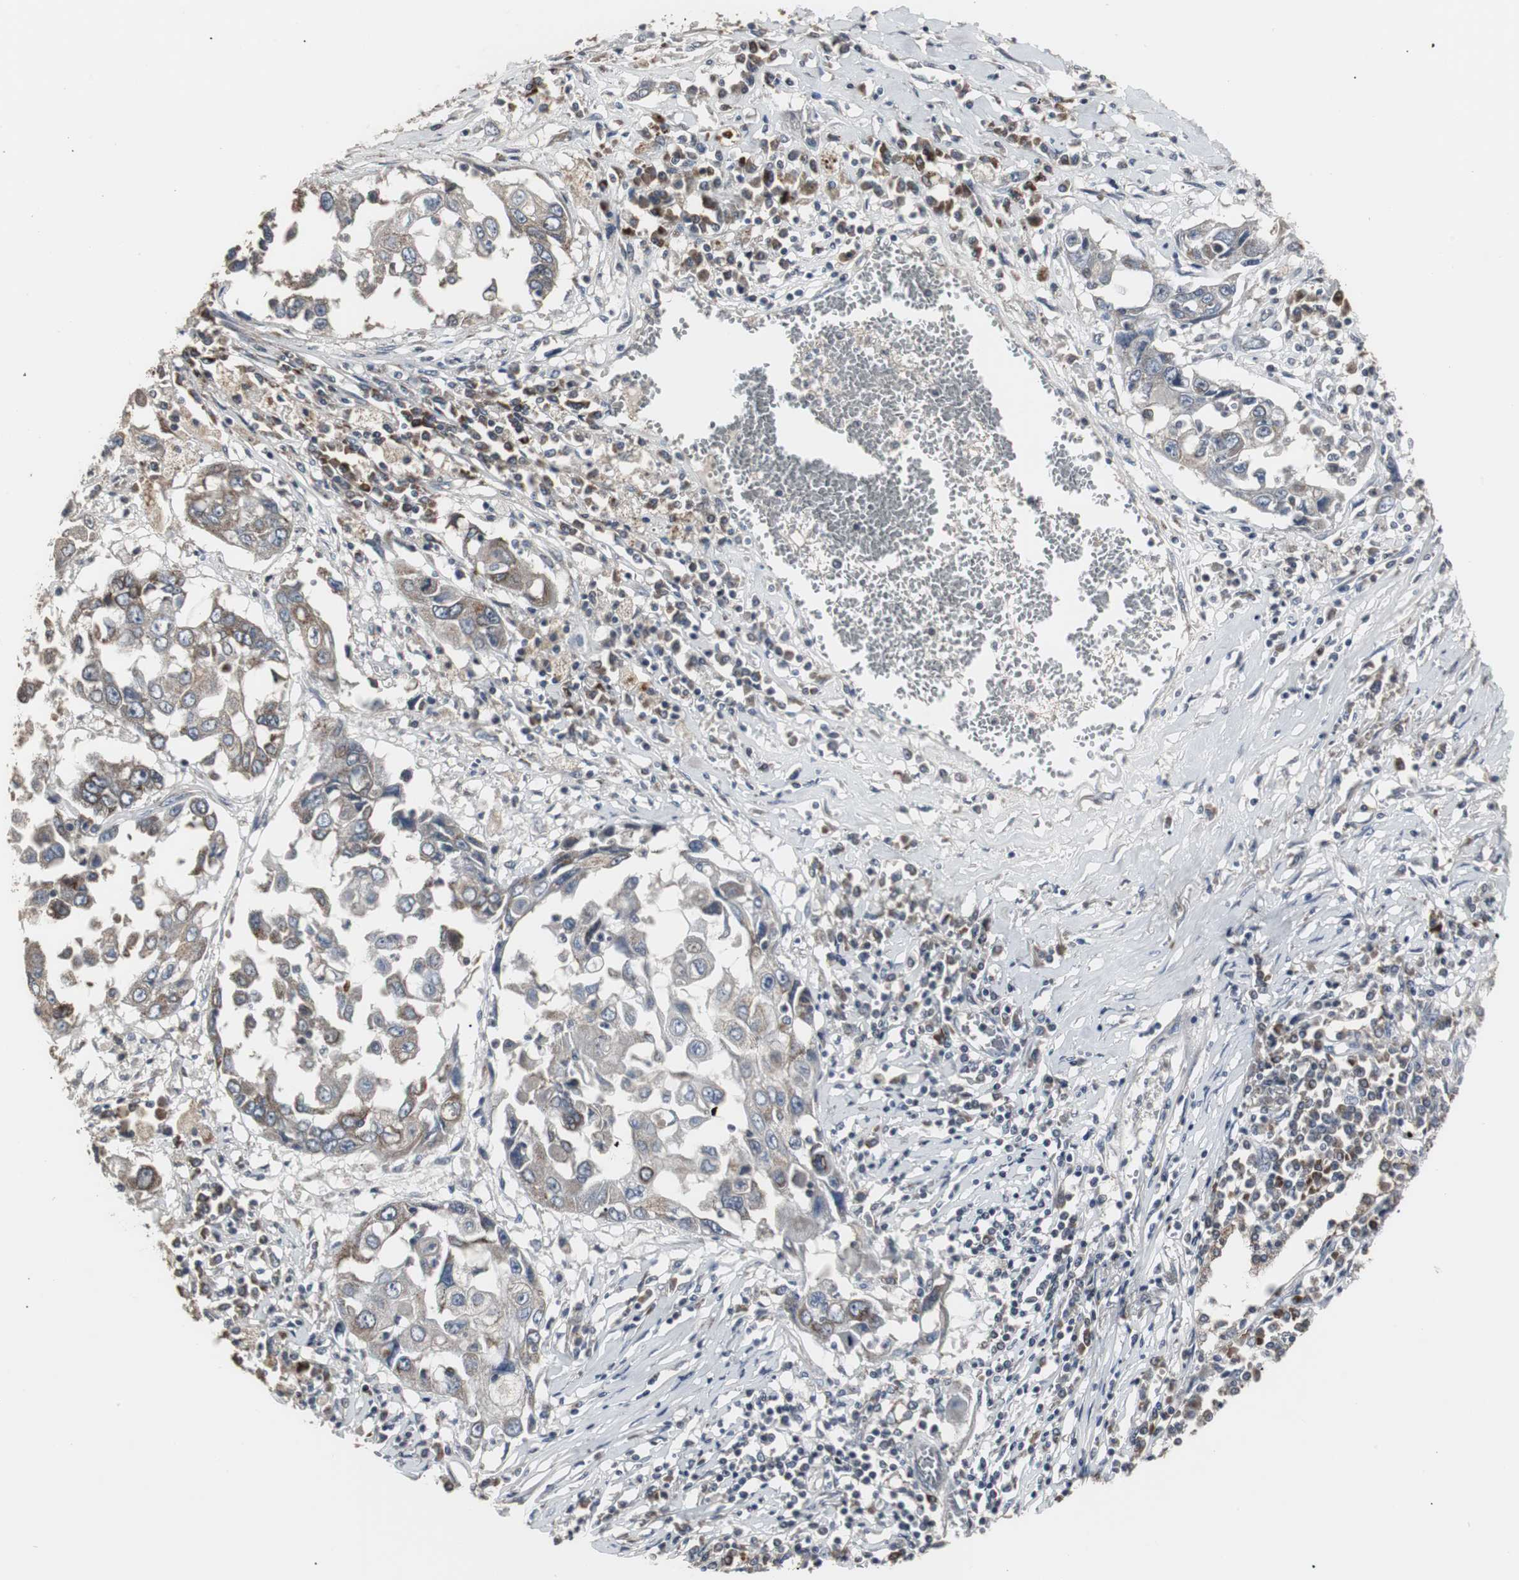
{"staining": {"intensity": "moderate", "quantity": "25%-75%", "location": "cytoplasmic/membranous"}, "tissue": "lung cancer", "cell_type": "Tumor cells", "image_type": "cancer", "snomed": [{"axis": "morphology", "description": "Squamous cell carcinoma, NOS"}, {"axis": "topography", "description": "Lung"}], "caption": "Tumor cells show medium levels of moderate cytoplasmic/membranous positivity in approximately 25%-75% of cells in lung cancer (squamous cell carcinoma). (DAB IHC, brown staining for protein, blue staining for nuclei).", "gene": "ACAA1", "patient": {"sex": "male", "age": 71}}